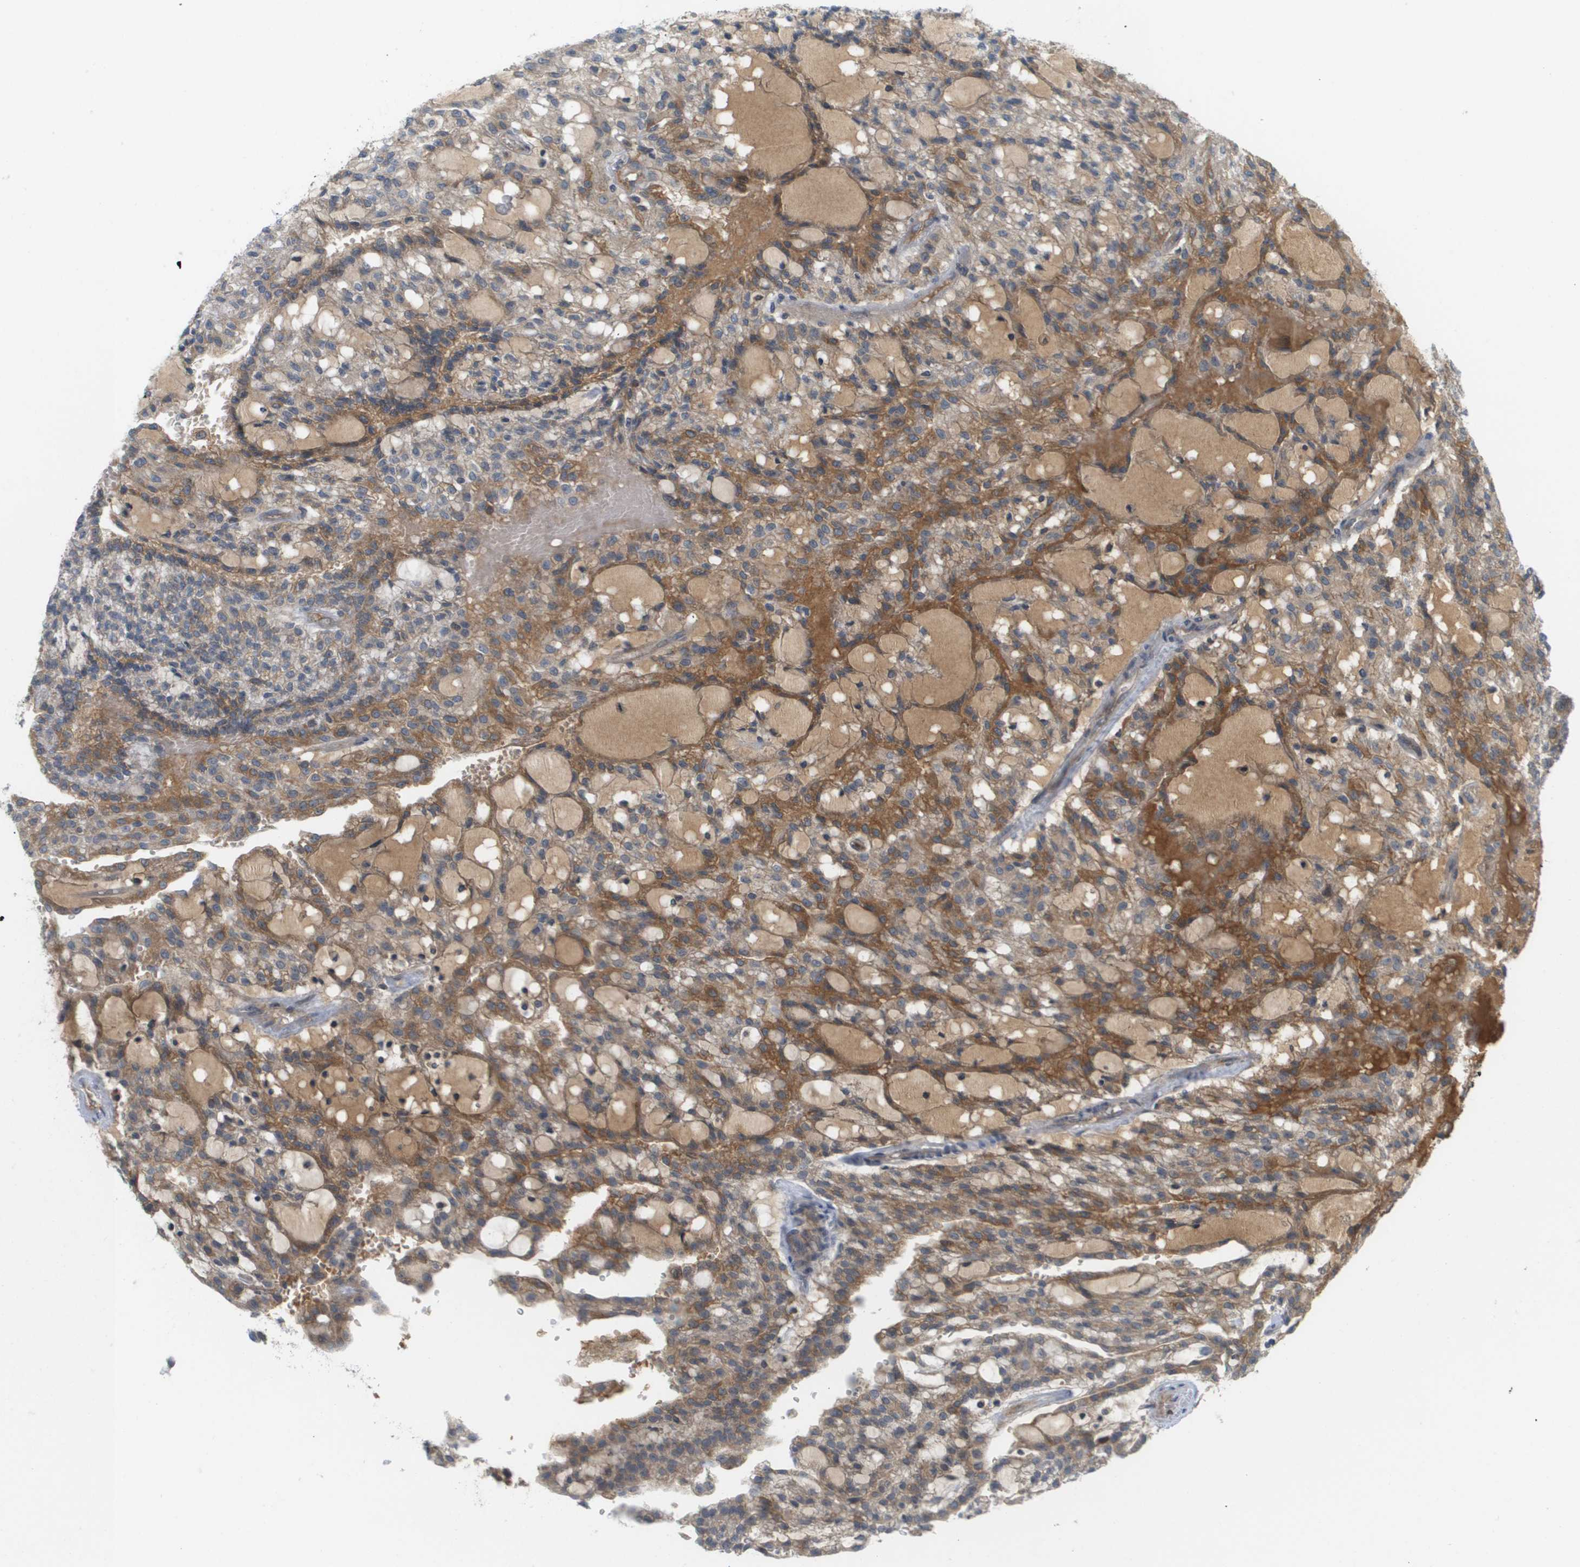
{"staining": {"intensity": "weak", "quantity": ">75%", "location": "cytoplasmic/membranous"}, "tissue": "renal cancer", "cell_type": "Tumor cells", "image_type": "cancer", "snomed": [{"axis": "morphology", "description": "Adenocarcinoma, NOS"}, {"axis": "topography", "description": "Kidney"}], "caption": "High-magnification brightfield microscopy of renal cancer (adenocarcinoma) stained with DAB (brown) and counterstained with hematoxylin (blue). tumor cells exhibit weak cytoplasmic/membranous expression is present in about>75% of cells. (brown staining indicates protein expression, while blue staining denotes nuclei).", "gene": "PROC", "patient": {"sex": "male", "age": 63}}